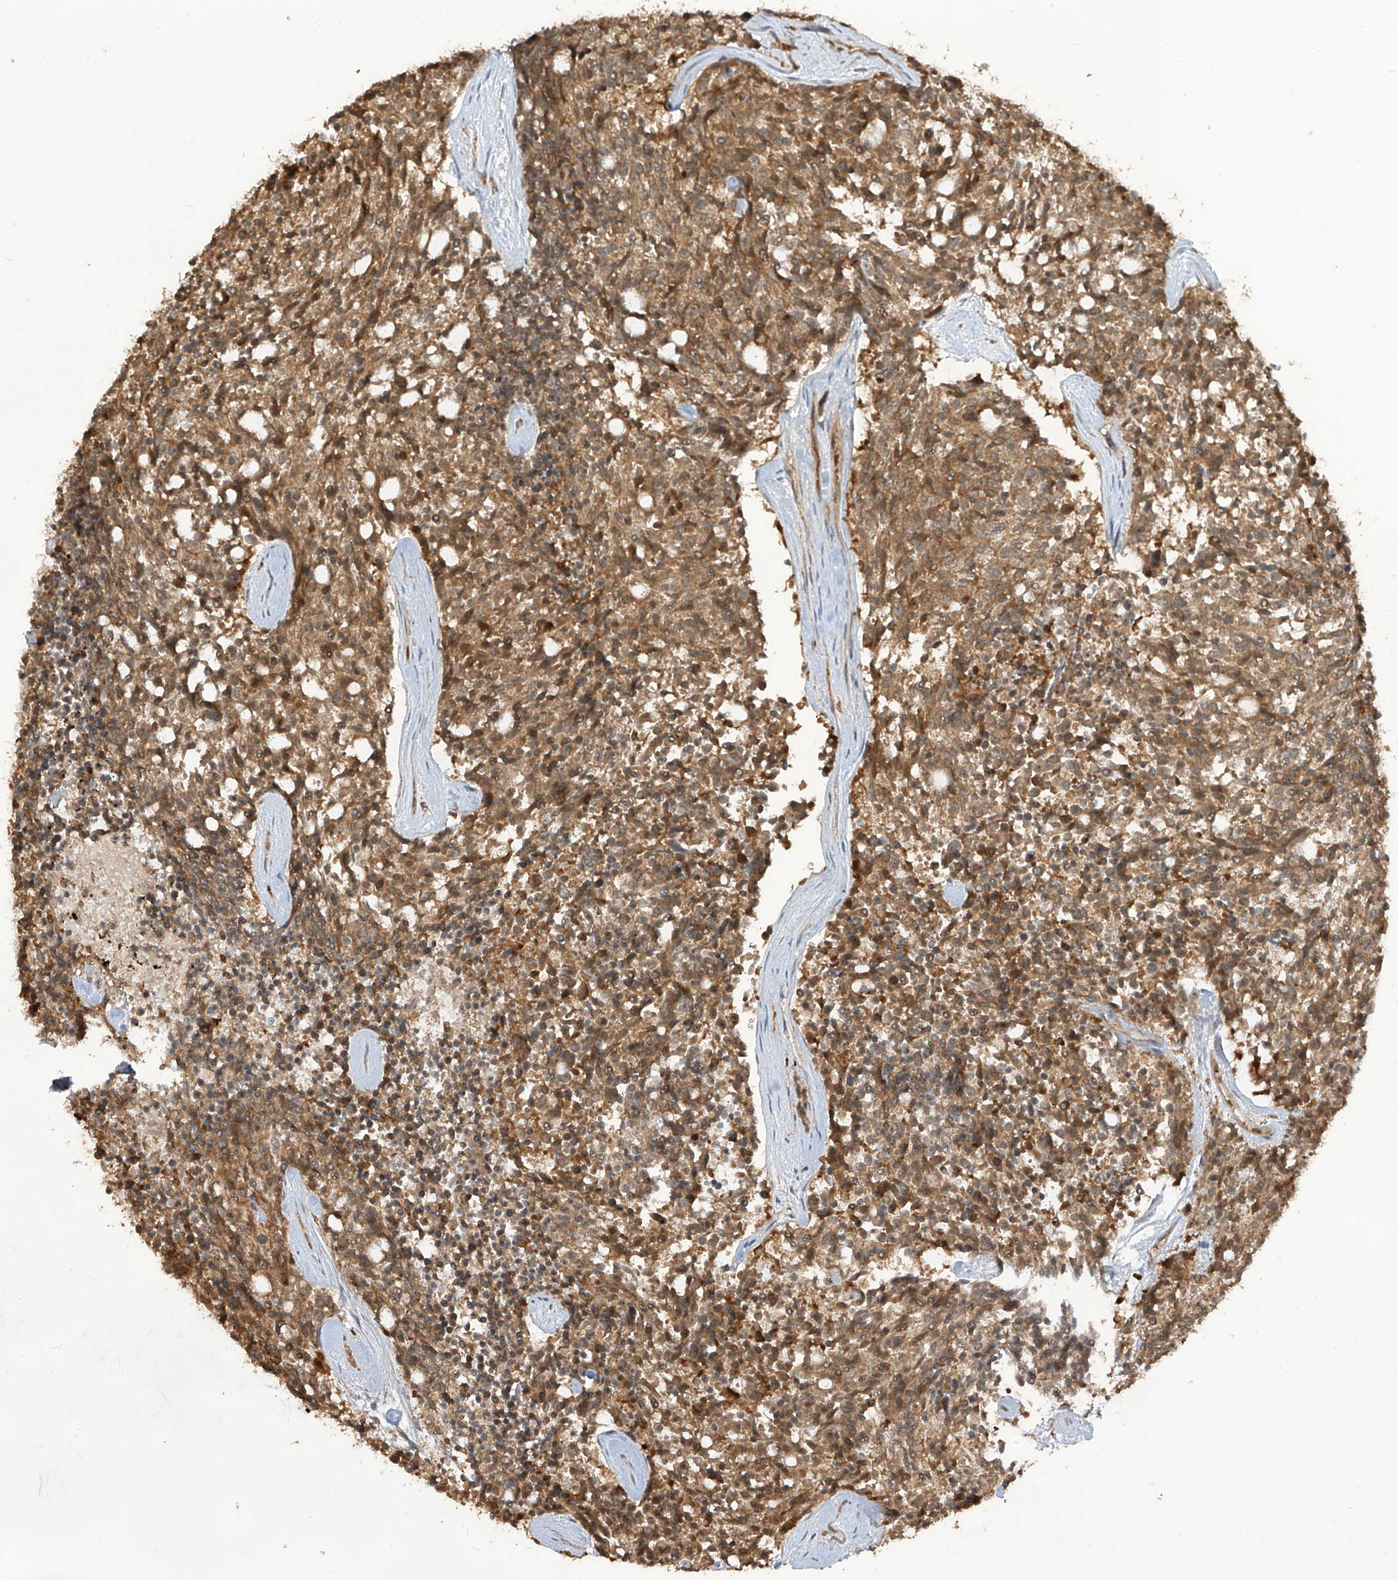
{"staining": {"intensity": "moderate", "quantity": ">75%", "location": "cytoplasmic/membranous"}, "tissue": "carcinoid", "cell_type": "Tumor cells", "image_type": "cancer", "snomed": [{"axis": "morphology", "description": "Carcinoid, malignant, NOS"}, {"axis": "topography", "description": "Pancreas"}], "caption": "Carcinoid stained for a protein reveals moderate cytoplasmic/membranous positivity in tumor cells. (Brightfield microscopy of DAB IHC at high magnification).", "gene": "CARF", "patient": {"sex": "female", "age": 54}}